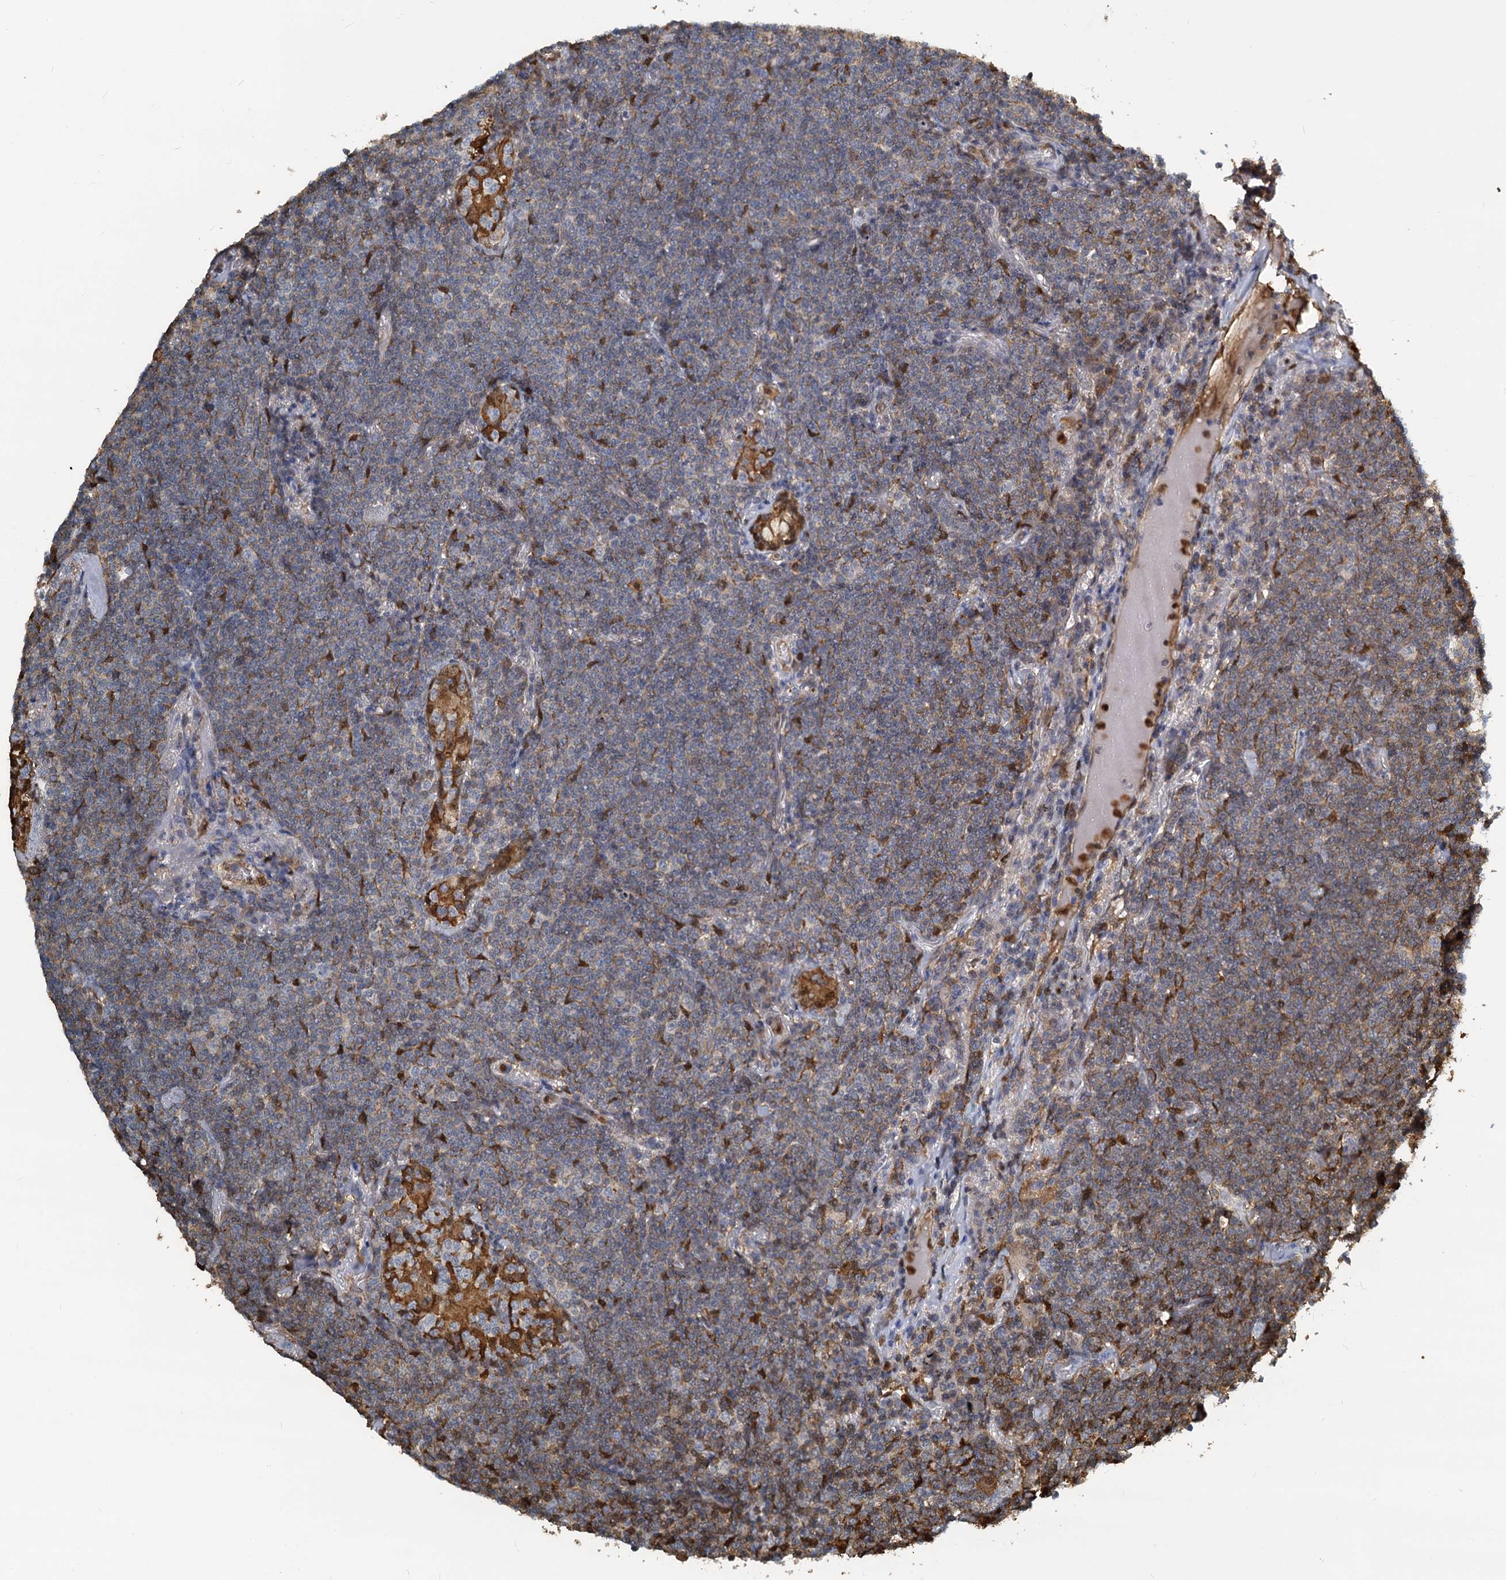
{"staining": {"intensity": "negative", "quantity": "none", "location": "none"}, "tissue": "lymphoma", "cell_type": "Tumor cells", "image_type": "cancer", "snomed": [{"axis": "morphology", "description": "Malignant lymphoma, non-Hodgkin's type, Low grade"}, {"axis": "topography", "description": "Lung"}], "caption": "Tumor cells are negative for protein expression in human lymphoma. (DAB (3,3'-diaminobenzidine) immunohistochemistry, high magnification).", "gene": "S100A6", "patient": {"sex": "female", "age": 71}}